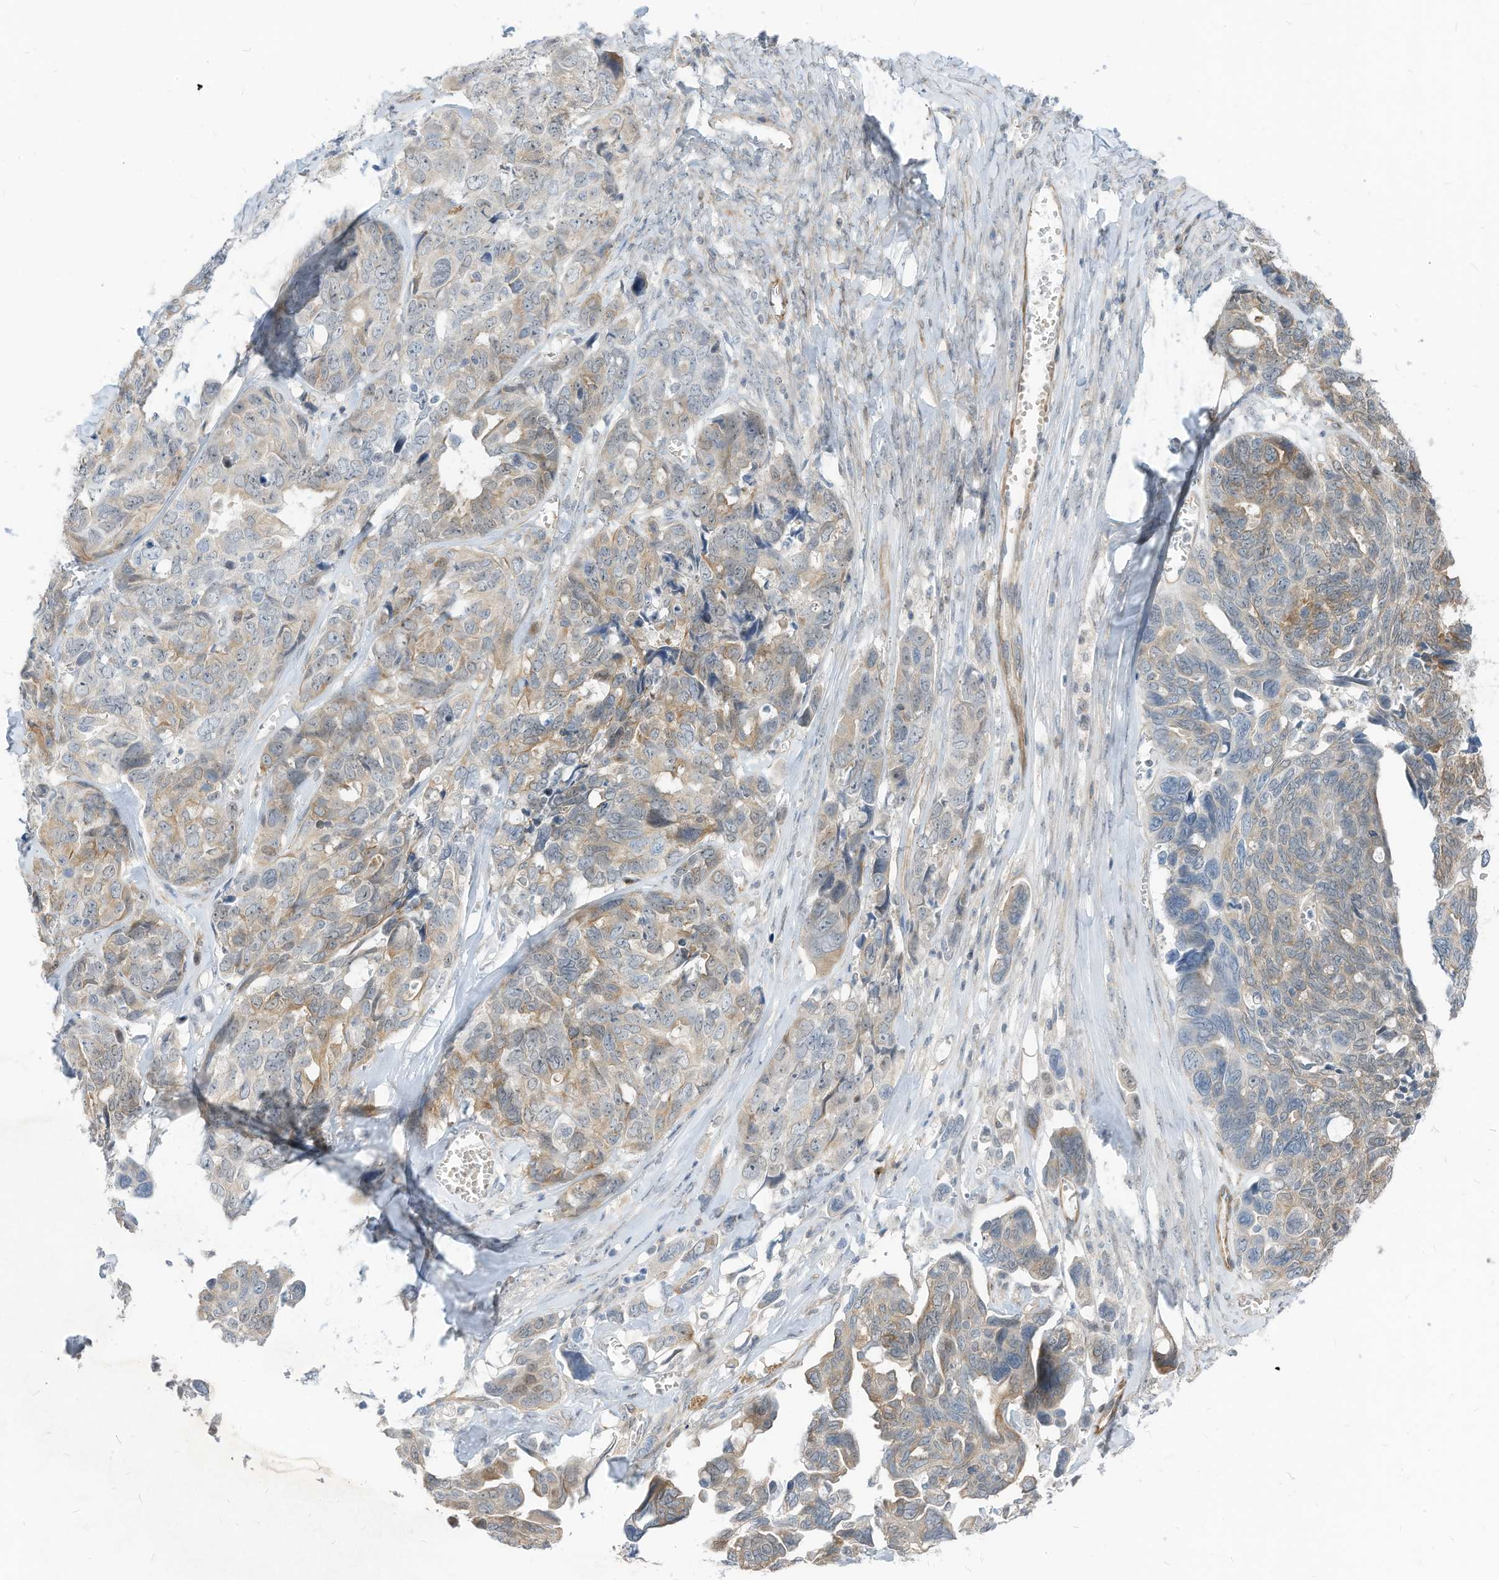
{"staining": {"intensity": "weak", "quantity": "25%-75%", "location": "cytoplasmic/membranous"}, "tissue": "ovarian cancer", "cell_type": "Tumor cells", "image_type": "cancer", "snomed": [{"axis": "morphology", "description": "Cystadenocarcinoma, serous, NOS"}, {"axis": "topography", "description": "Ovary"}], "caption": "Immunohistochemical staining of human ovarian serous cystadenocarcinoma exhibits low levels of weak cytoplasmic/membranous staining in about 25%-75% of tumor cells.", "gene": "GPATCH3", "patient": {"sex": "female", "age": 79}}